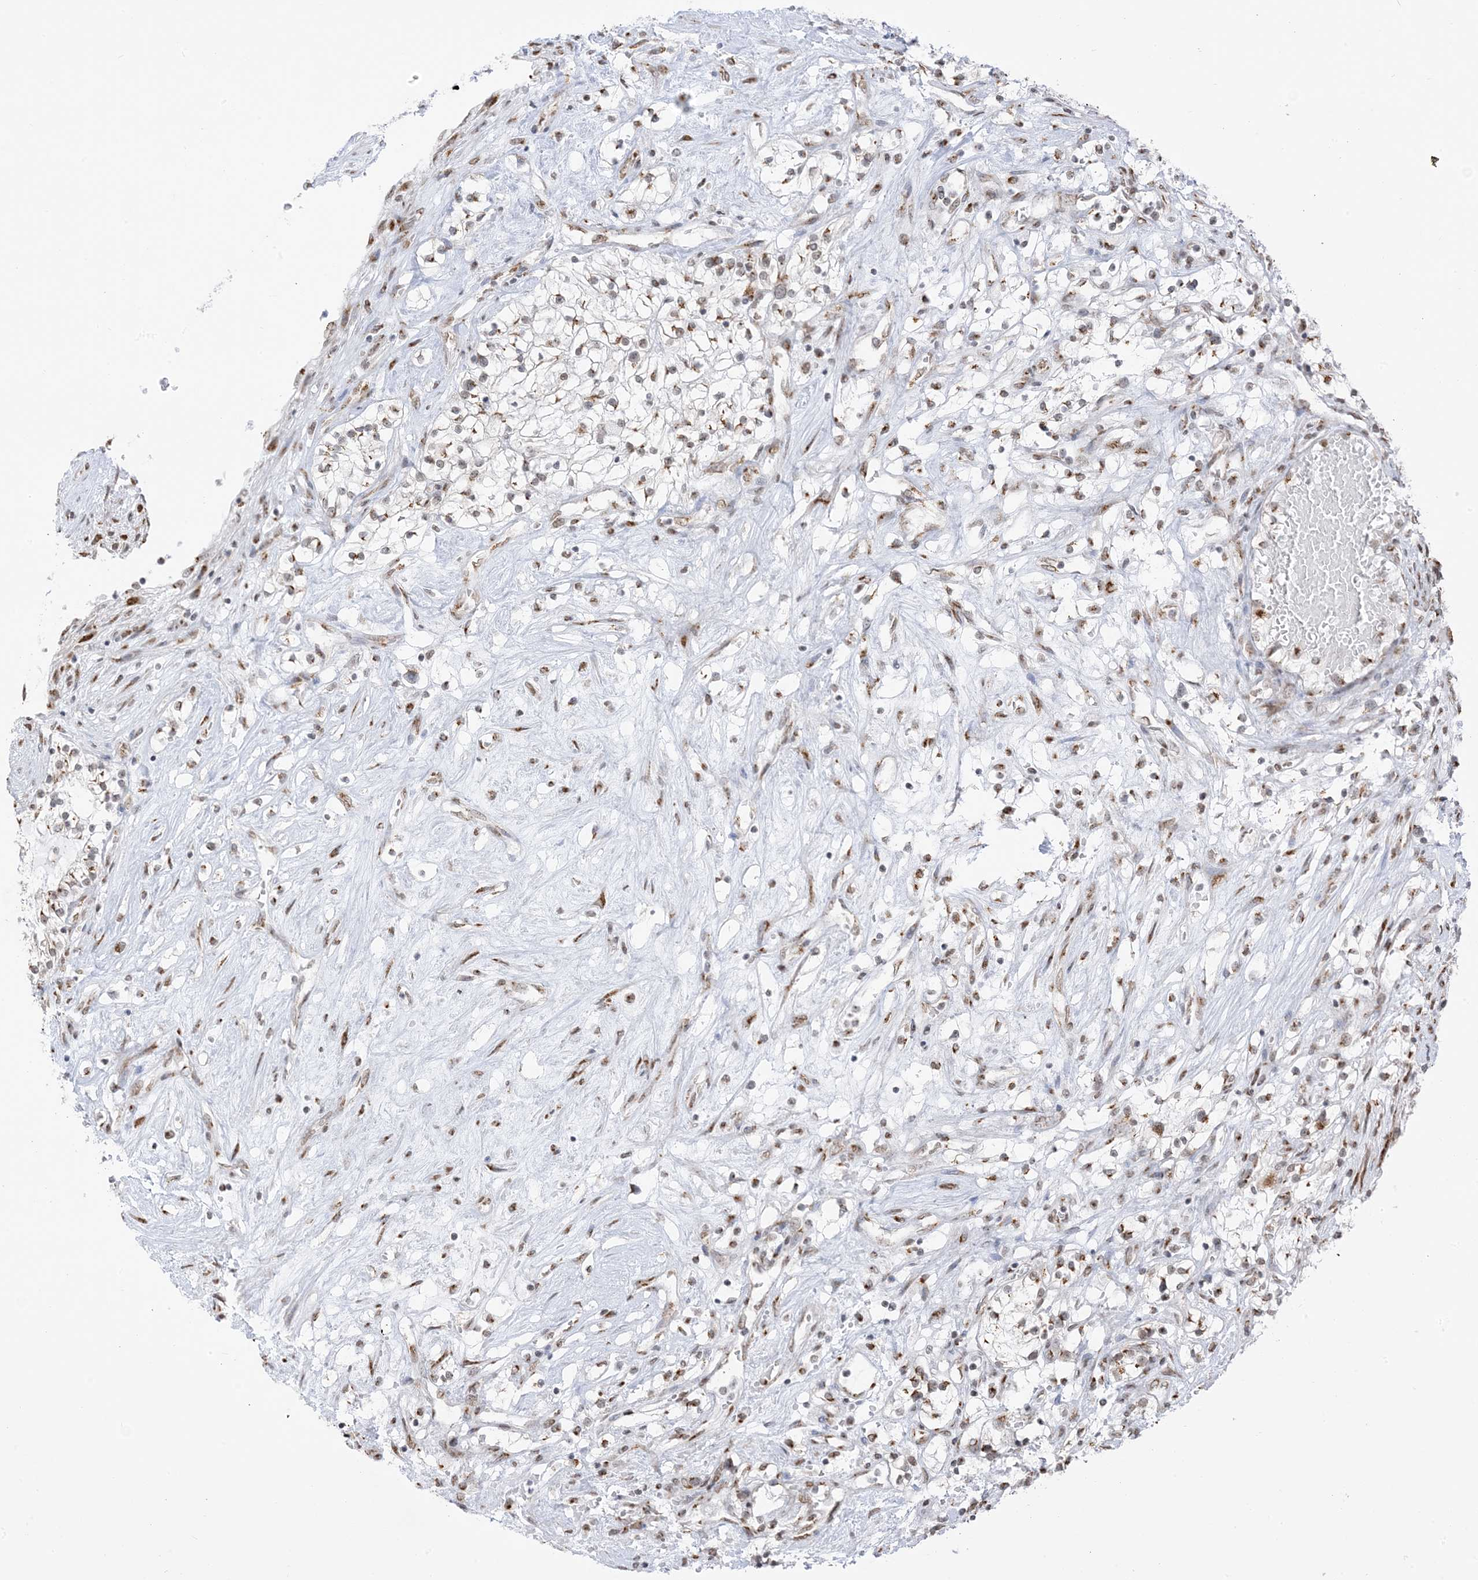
{"staining": {"intensity": "moderate", "quantity": "25%-75%", "location": "cytoplasmic/membranous"}, "tissue": "renal cancer", "cell_type": "Tumor cells", "image_type": "cancer", "snomed": [{"axis": "morphology", "description": "Normal tissue, NOS"}, {"axis": "morphology", "description": "Adenocarcinoma, NOS"}, {"axis": "topography", "description": "Kidney"}], "caption": "Tumor cells demonstrate medium levels of moderate cytoplasmic/membranous expression in approximately 25%-75% of cells in renal cancer (adenocarcinoma).", "gene": "GPR107", "patient": {"sex": "male", "age": 68}}